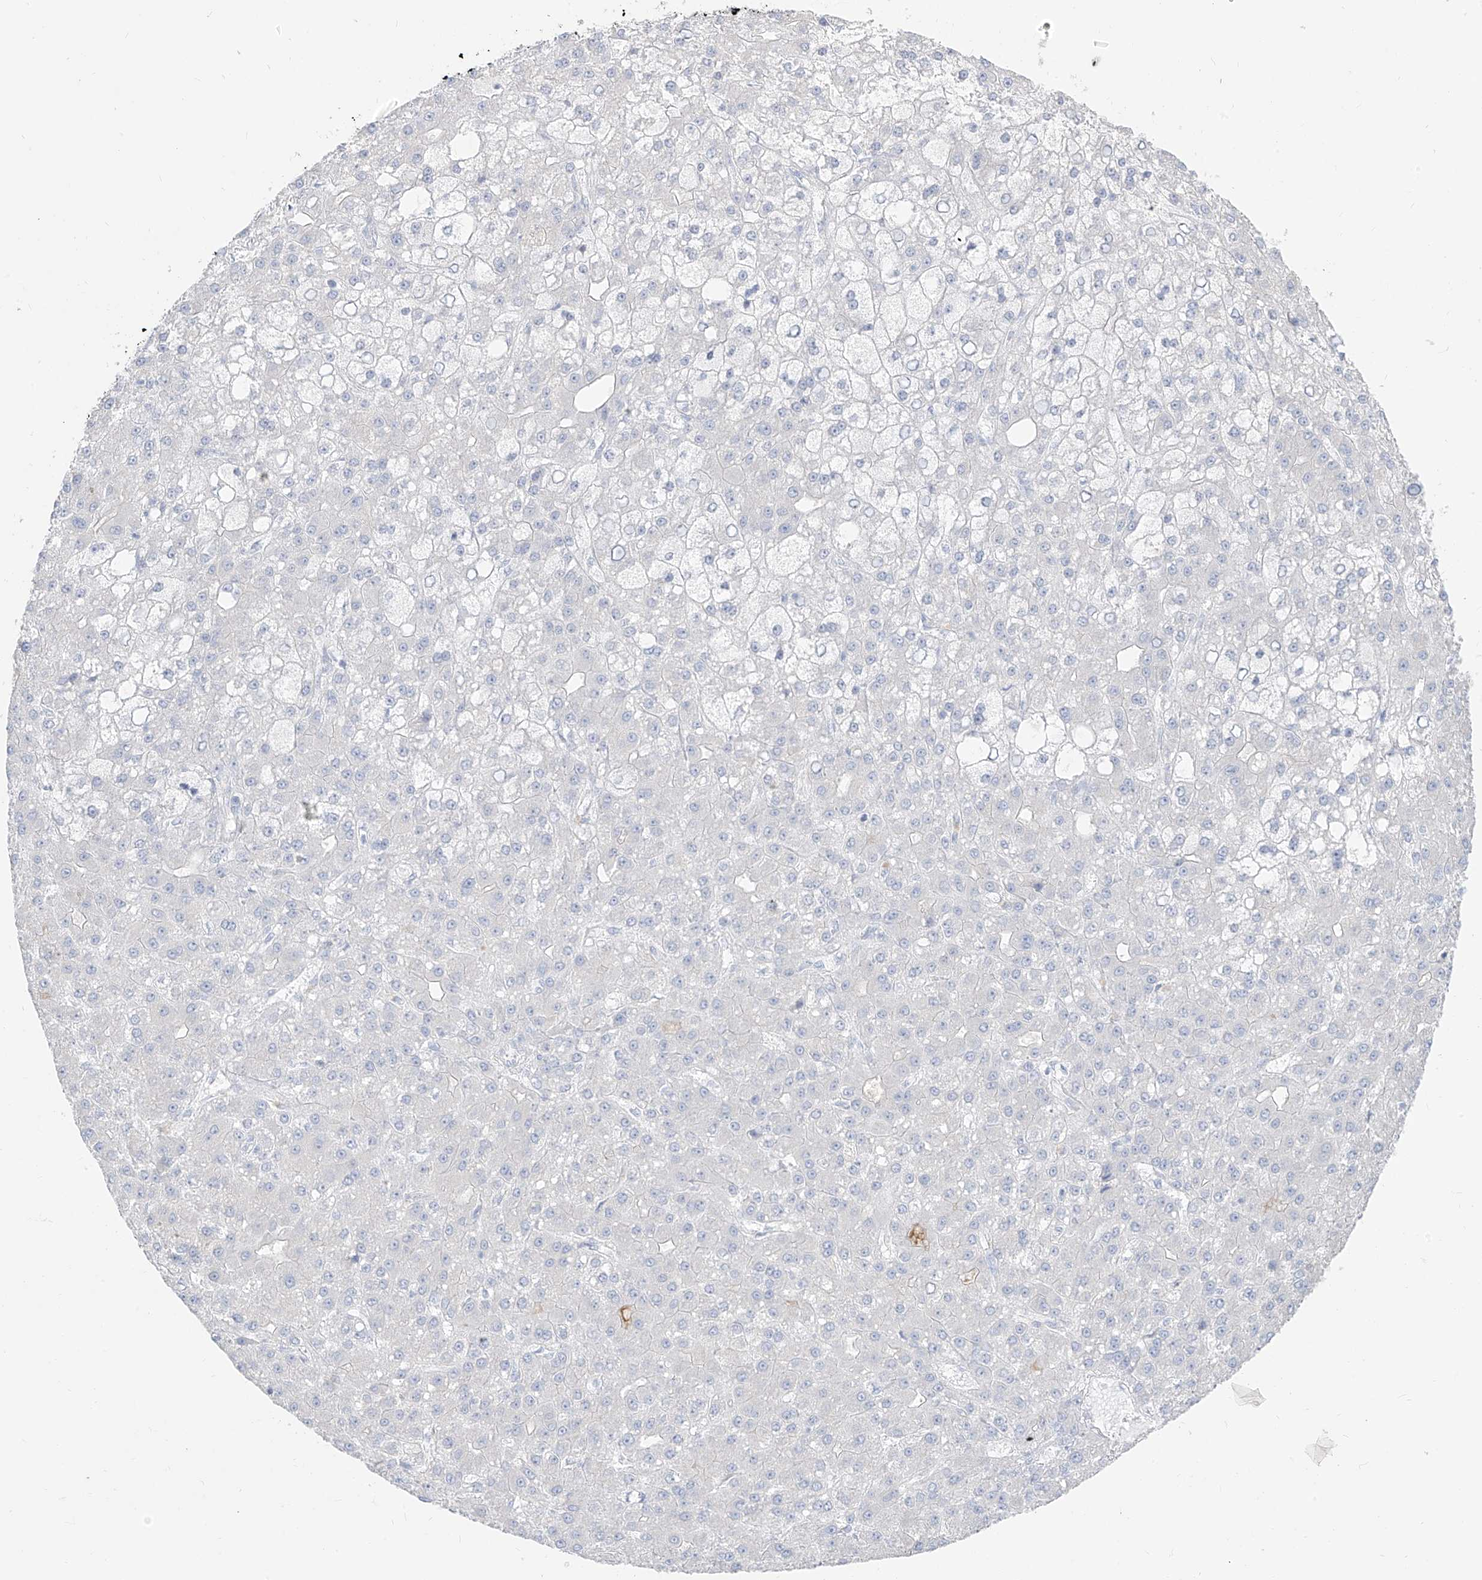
{"staining": {"intensity": "negative", "quantity": "none", "location": "none"}, "tissue": "liver cancer", "cell_type": "Tumor cells", "image_type": "cancer", "snomed": [{"axis": "morphology", "description": "Carcinoma, Hepatocellular, NOS"}, {"axis": "topography", "description": "Liver"}], "caption": "Immunohistochemical staining of human hepatocellular carcinoma (liver) exhibits no significant expression in tumor cells. (DAB (3,3'-diaminobenzidine) IHC visualized using brightfield microscopy, high magnification).", "gene": "ARHGEF40", "patient": {"sex": "male", "age": 67}}